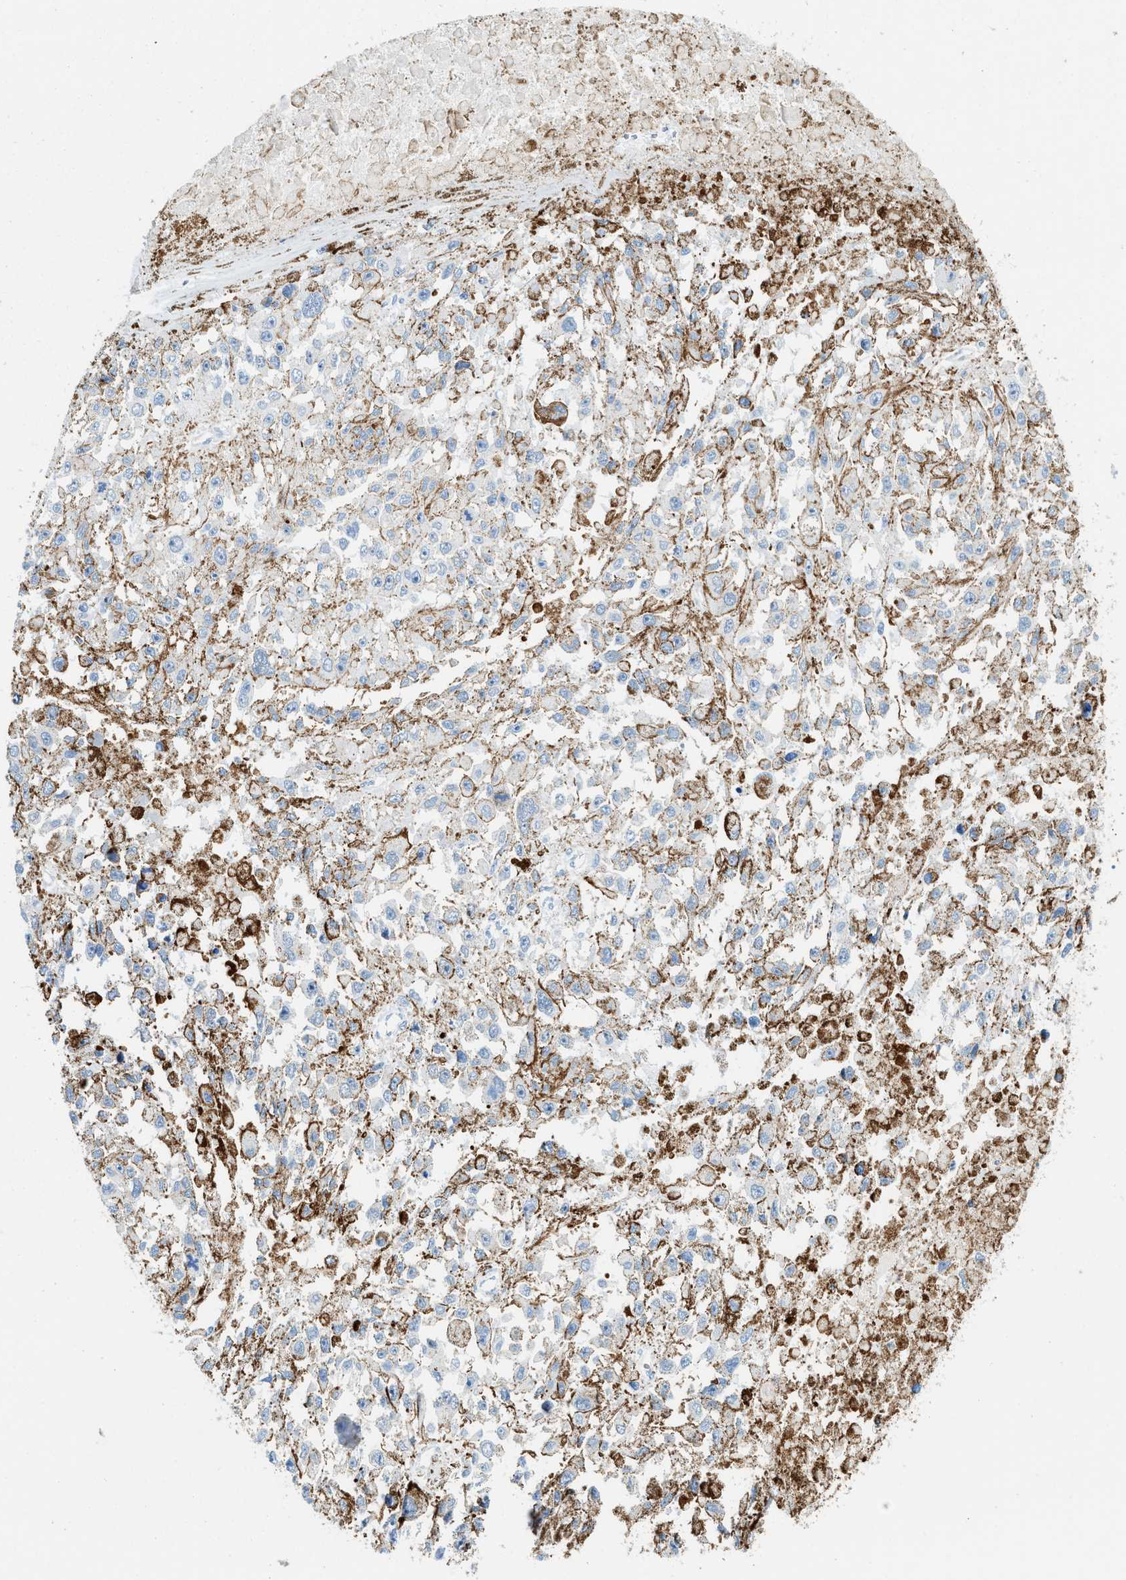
{"staining": {"intensity": "negative", "quantity": "none", "location": "none"}, "tissue": "melanoma", "cell_type": "Tumor cells", "image_type": "cancer", "snomed": [{"axis": "morphology", "description": "Malignant melanoma, Metastatic site"}, {"axis": "topography", "description": "Lymph node"}], "caption": "A high-resolution photomicrograph shows immunohistochemistry staining of melanoma, which shows no significant positivity in tumor cells.", "gene": "TSPAN3", "patient": {"sex": "male", "age": 59}}